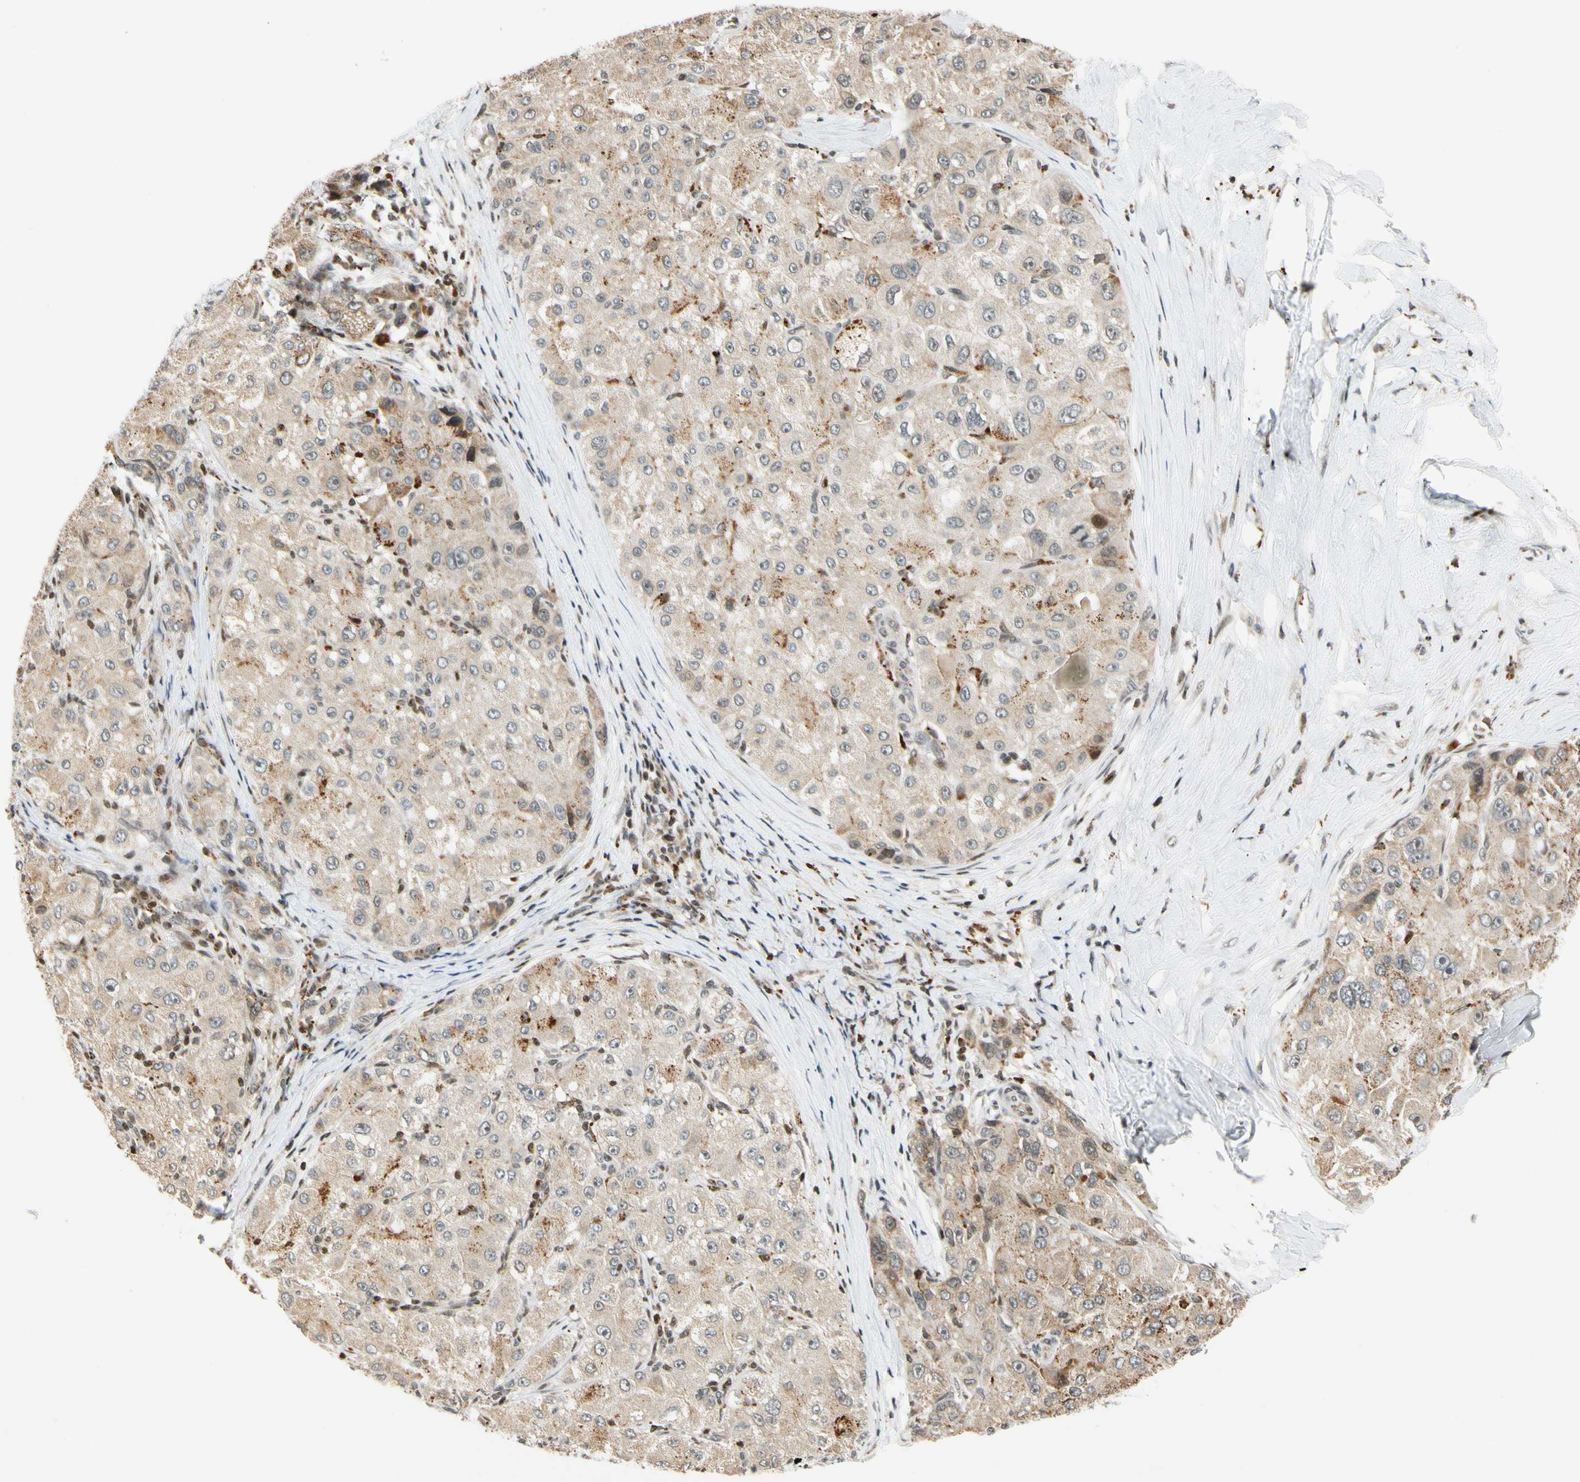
{"staining": {"intensity": "weak", "quantity": "25%-75%", "location": "cytoplasmic/membranous"}, "tissue": "liver cancer", "cell_type": "Tumor cells", "image_type": "cancer", "snomed": [{"axis": "morphology", "description": "Carcinoma, Hepatocellular, NOS"}, {"axis": "topography", "description": "Liver"}], "caption": "Liver cancer stained with a protein marker demonstrates weak staining in tumor cells.", "gene": "CDK7", "patient": {"sex": "male", "age": 80}}